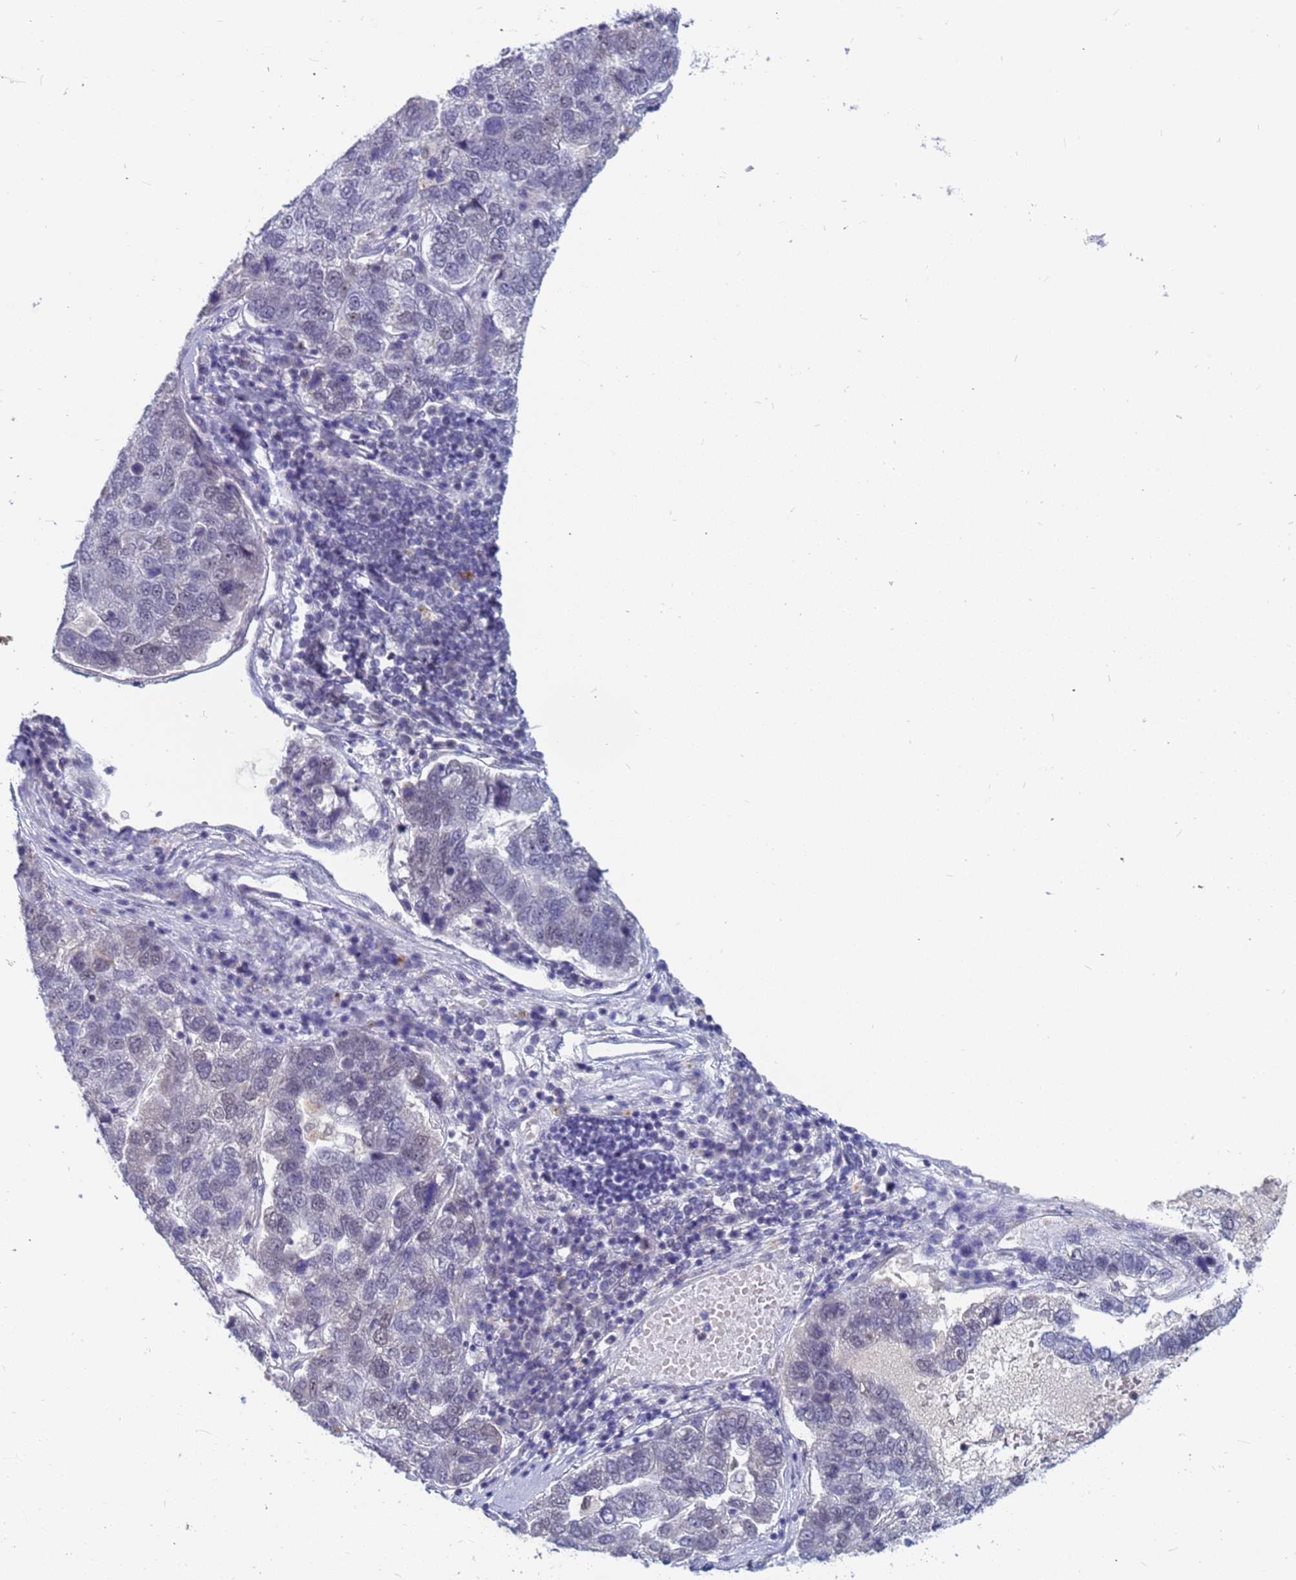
{"staining": {"intensity": "negative", "quantity": "none", "location": "none"}, "tissue": "pancreatic cancer", "cell_type": "Tumor cells", "image_type": "cancer", "snomed": [{"axis": "morphology", "description": "Adenocarcinoma, NOS"}, {"axis": "topography", "description": "Pancreas"}], "caption": "Protein analysis of pancreatic cancer (adenocarcinoma) reveals no significant staining in tumor cells.", "gene": "CXorf65", "patient": {"sex": "female", "age": 61}}